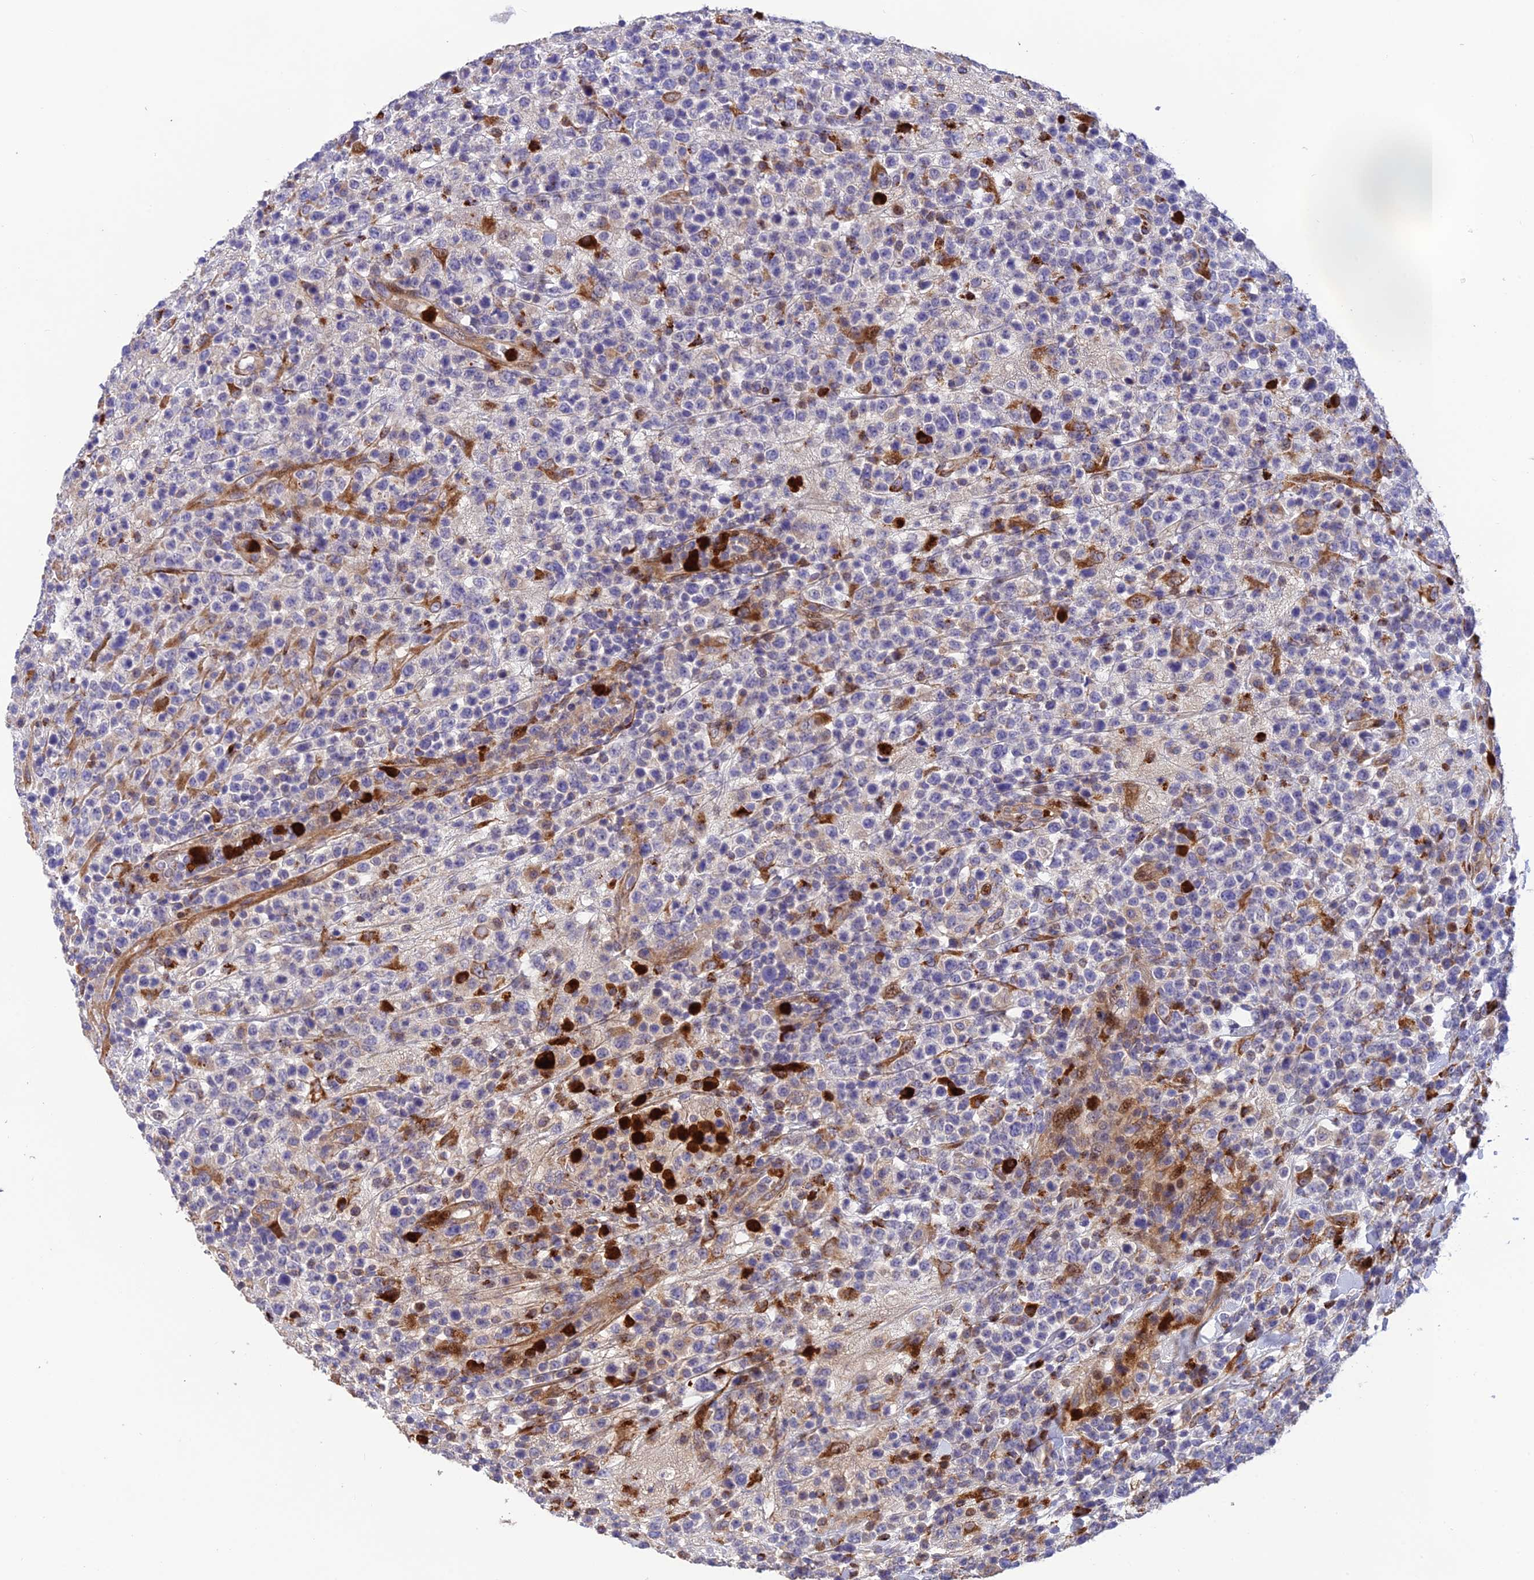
{"staining": {"intensity": "negative", "quantity": "none", "location": "none"}, "tissue": "lymphoma", "cell_type": "Tumor cells", "image_type": "cancer", "snomed": [{"axis": "morphology", "description": "Malignant lymphoma, non-Hodgkin's type, High grade"}, {"axis": "topography", "description": "Colon"}], "caption": "Micrograph shows no protein positivity in tumor cells of lymphoma tissue.", "gene": "CPSF4L", "patient": {"sex": "female", "age": 53}}